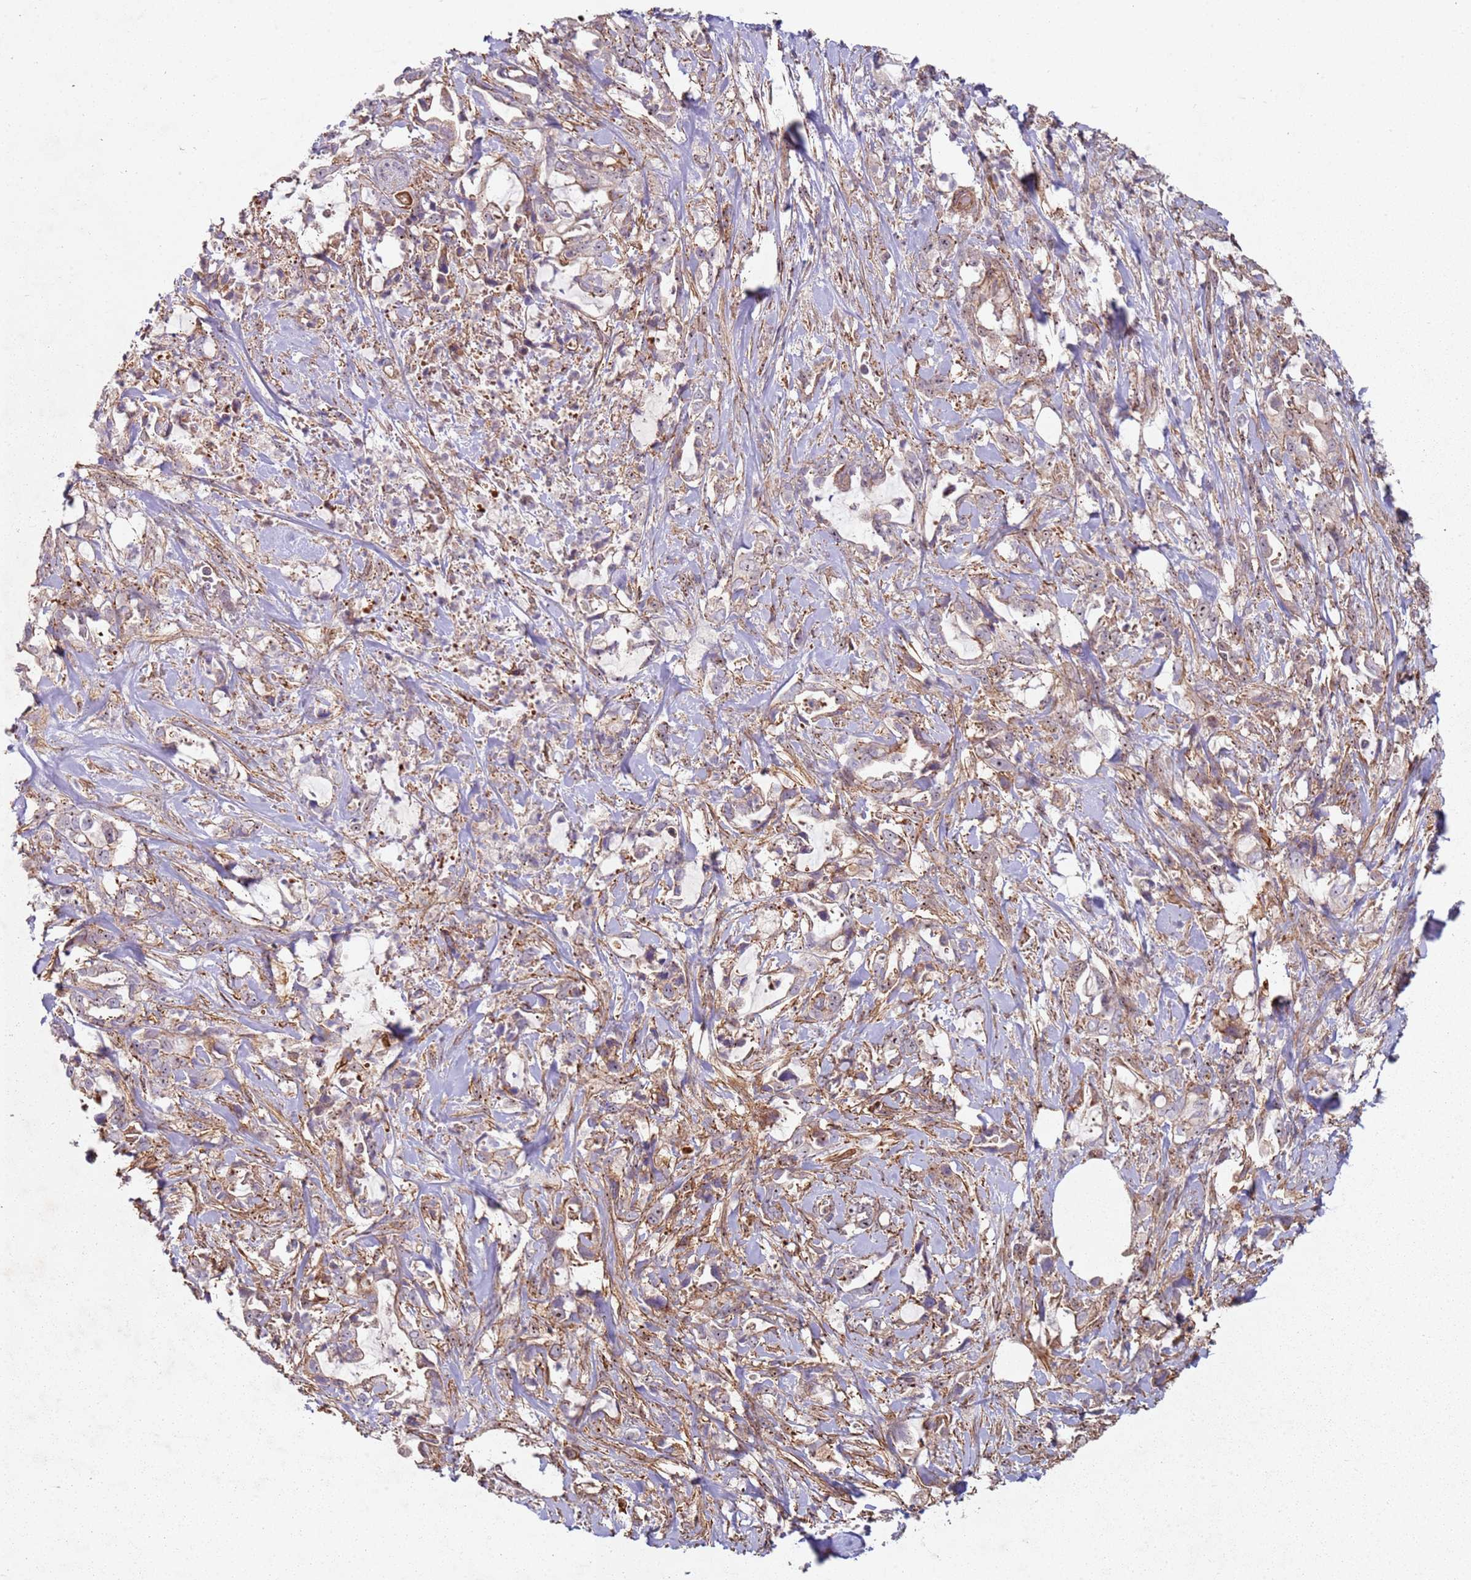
{"staining": {"intensity": "weak", "quantity": ">75%", "location": "cytoplasmic/membranous"}, "tissue": "pancreatic cancer", "cell_type": "Tumor cells", "image_type": "cancer", "snomed": [{"axis": "morphology", "description": "Adenocarcinoma, NOS"}, {"axis": "topography", "description": "Pancreas"}], "caption": "Pancreatic cancer (adenocarcinoma) stained with DAB IHC reveals low levels of weak cytoplasmic/membranous expression in about >75% of tumor cells.", "gene": "C2CD4B", "patient": {"sex": "female", "age": 61}}